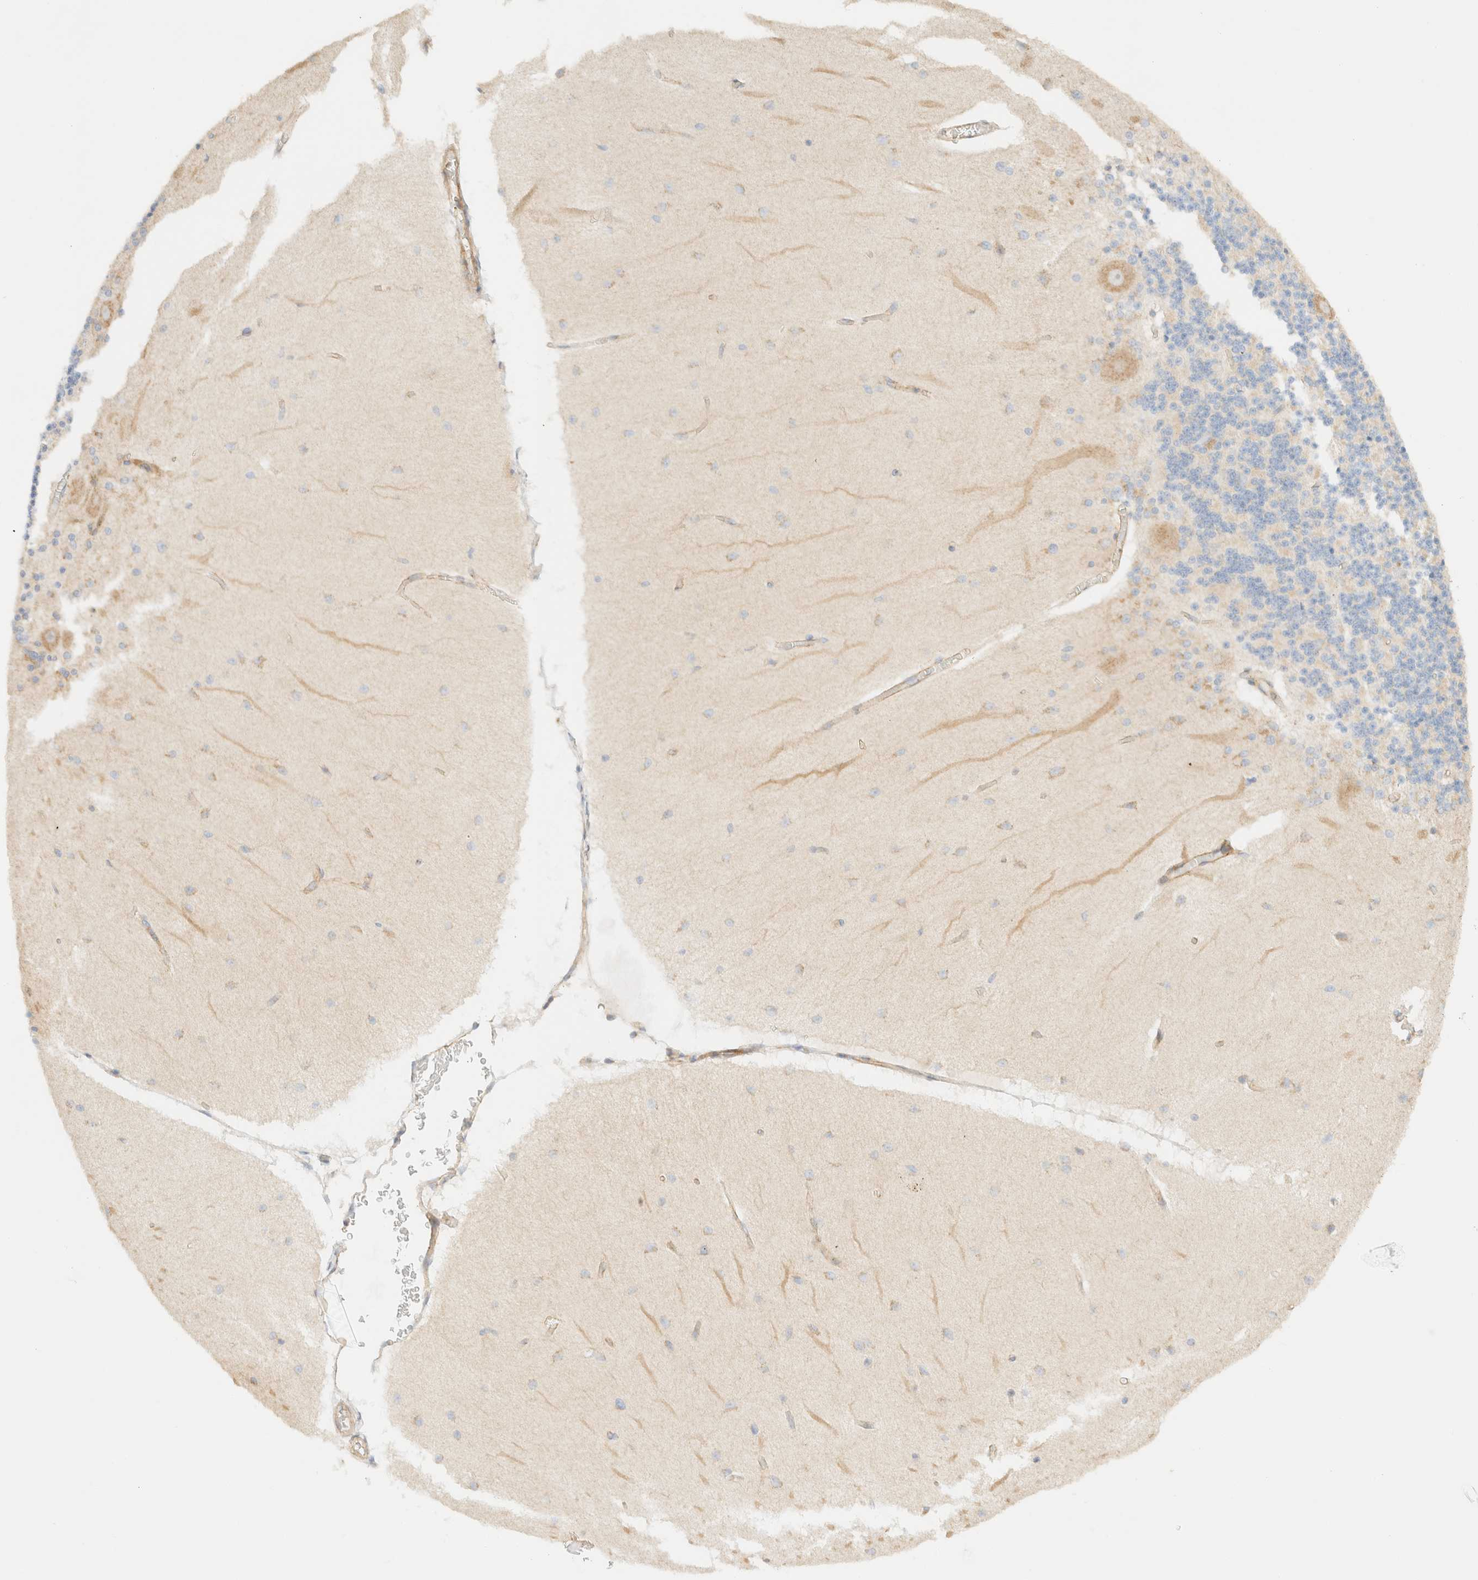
{"staining": {"intensity": "negative", "quantity": "none", "location": "none"}, "tissue": "cerebellum", "cell_type": "Cells in granular layer", "image_type": "normal", "snomed": [{"axis": "morphology", "description": "Normal tissue, NOS"}, {"axis": "topography", "description": "Cerebellum"}], "caption": "IHC histopathology image of unremarkable cerebellum stained for a protein (brown), which shows no staining in cells in granular layer.", "gene": "MYO10", "patient": {"sex": "female", "age": 54}}